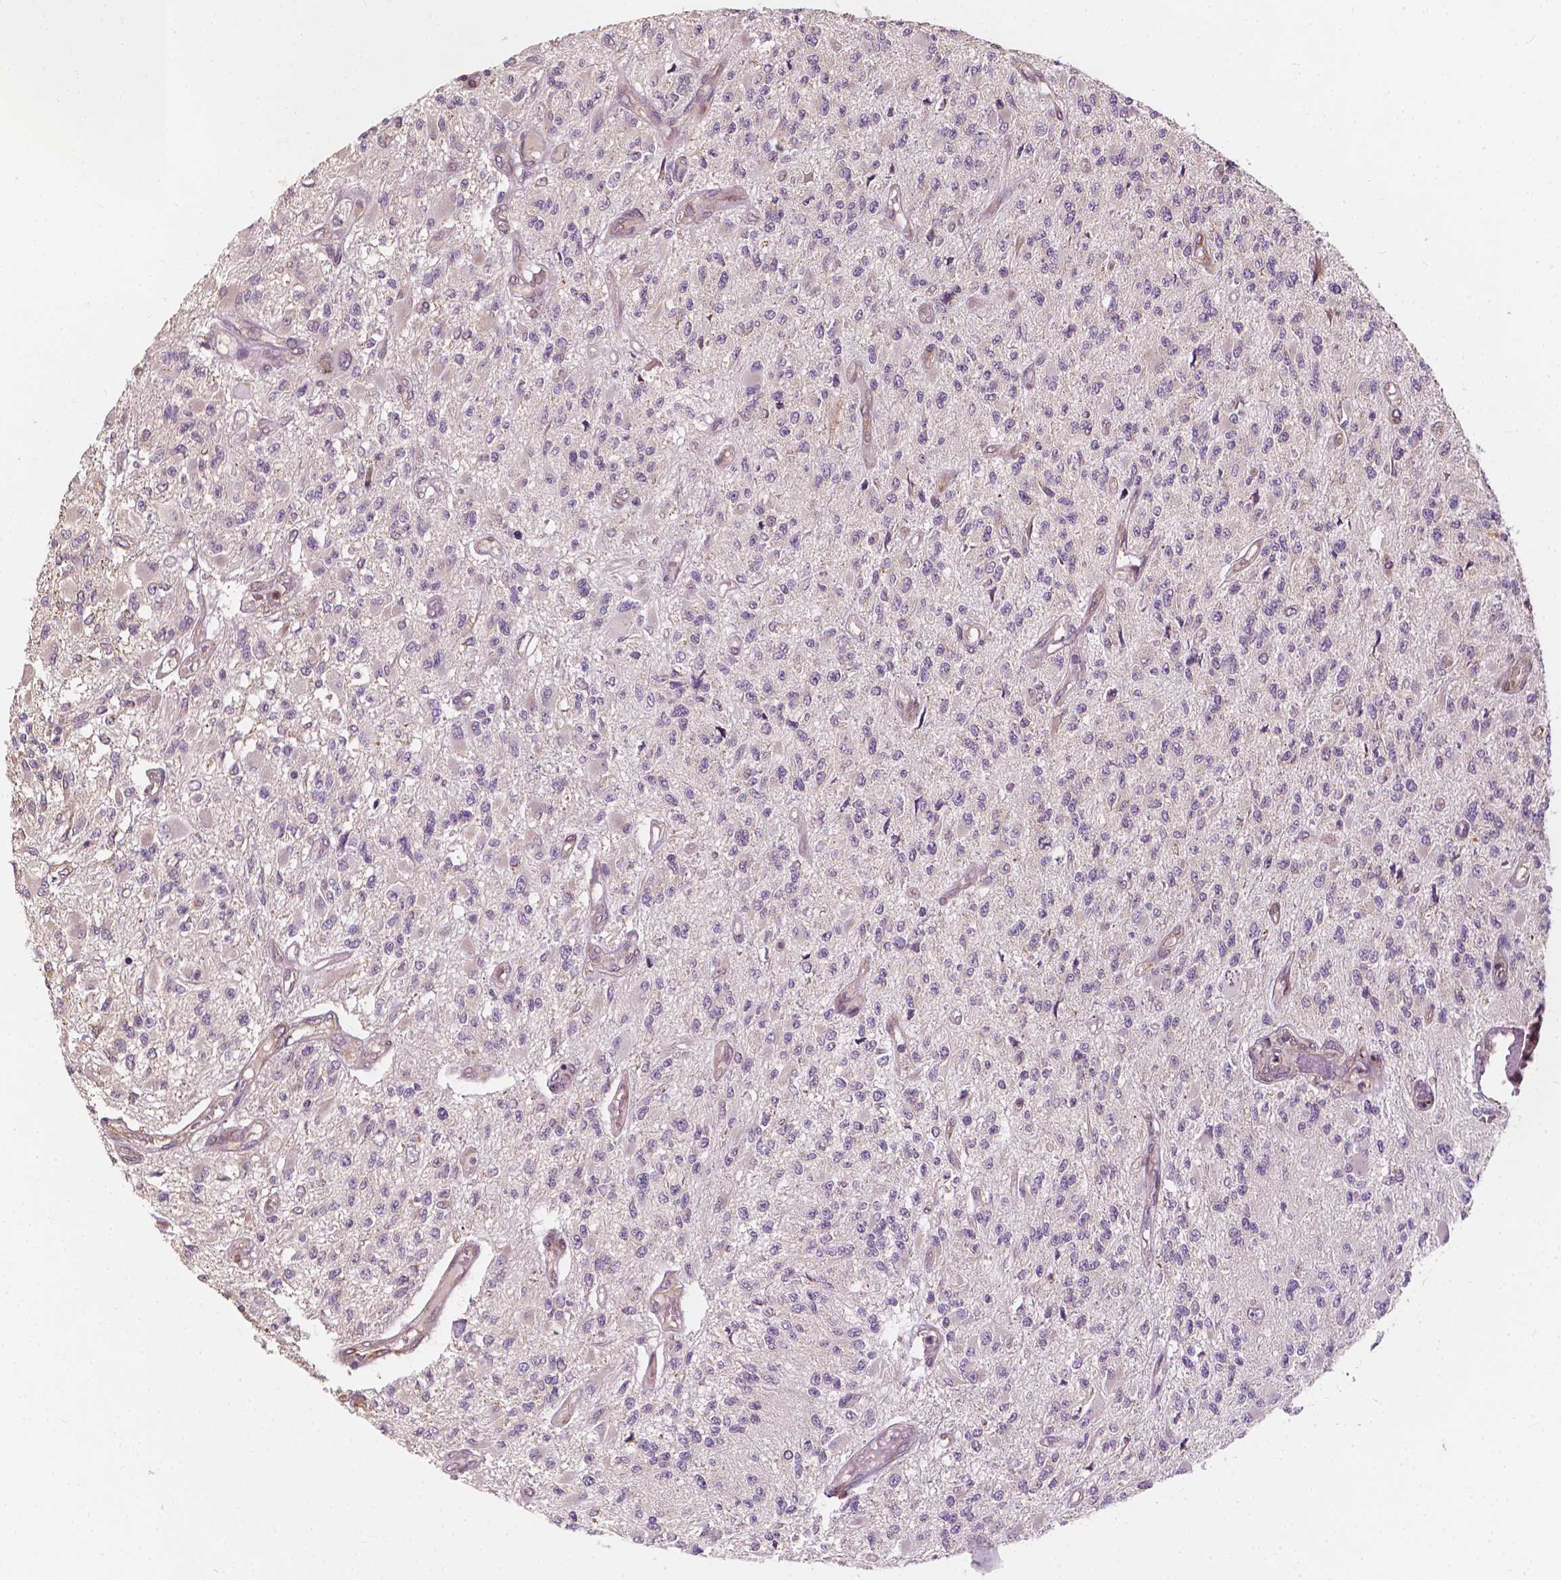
{"staining": {"intensity": "negative", "quantity": "none", "location": "none"}, "tissue": "glioma", "cell_type": "Tumor cells", "image_type": "cancer", "snomed": [{"axis": "morphology", "description": "Glioma, malignant, High grade"}, {"axis": "topography", "description": "Brain"}], "caption": "This micrograph is of glioma stained with IHC to label a protein in brown with the nuclei are counter-stained blue. There is no expression in tumor cells. The staining is performed using DAB (3,3'-diaminobenzidine) brown chromogen with nuclei counter-stained in using hematoxylin.", "gene": "G3BP1", "patient": {"sex": "female", "age": 63}}